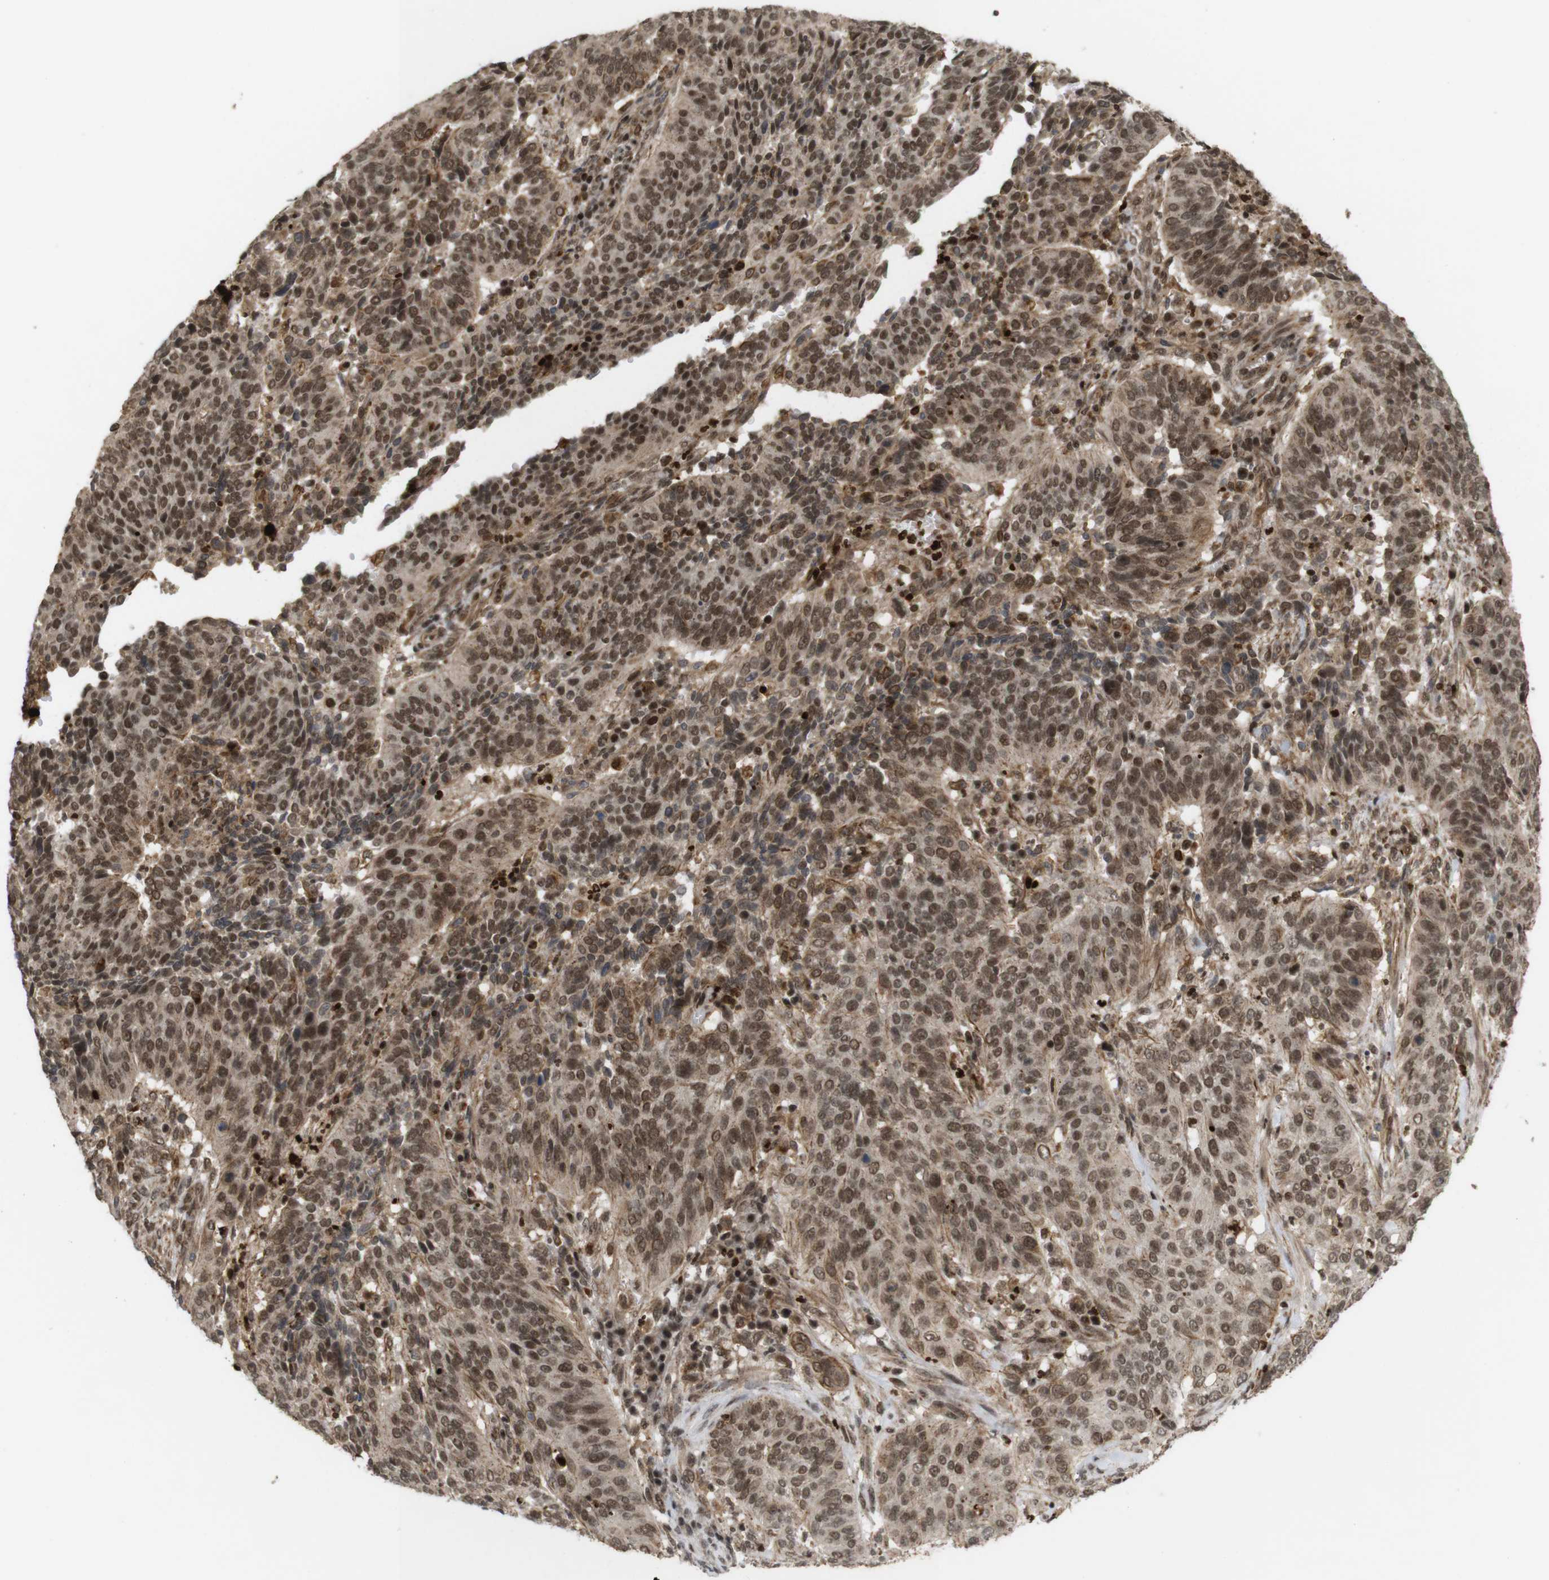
{"staining": {"intensity": "strong", "quantity": ">75%", "location": "cytoplasmic/membranous,nuclear"}, "tissue": "cervical cancer", "cell_type": "Tumor cells", "image_type": "cancer", "snomed": [{"axis": "morphology", "description": "Normal tissue, NOS"}, {"axis": "morphology", "description": "Squamous cell carcinoma, NOS"}, {"axis": "topography", "description": "Cervix"}], "caption": "Protein analysis of cervical cancer (squamous cell carcinoma) tissue displays strong cytoplasmic/membranous and nuclear expression in approximately >75% of tumor cells.", "gene": "SP2", "patient": {"sex": "female", "age": 39}}